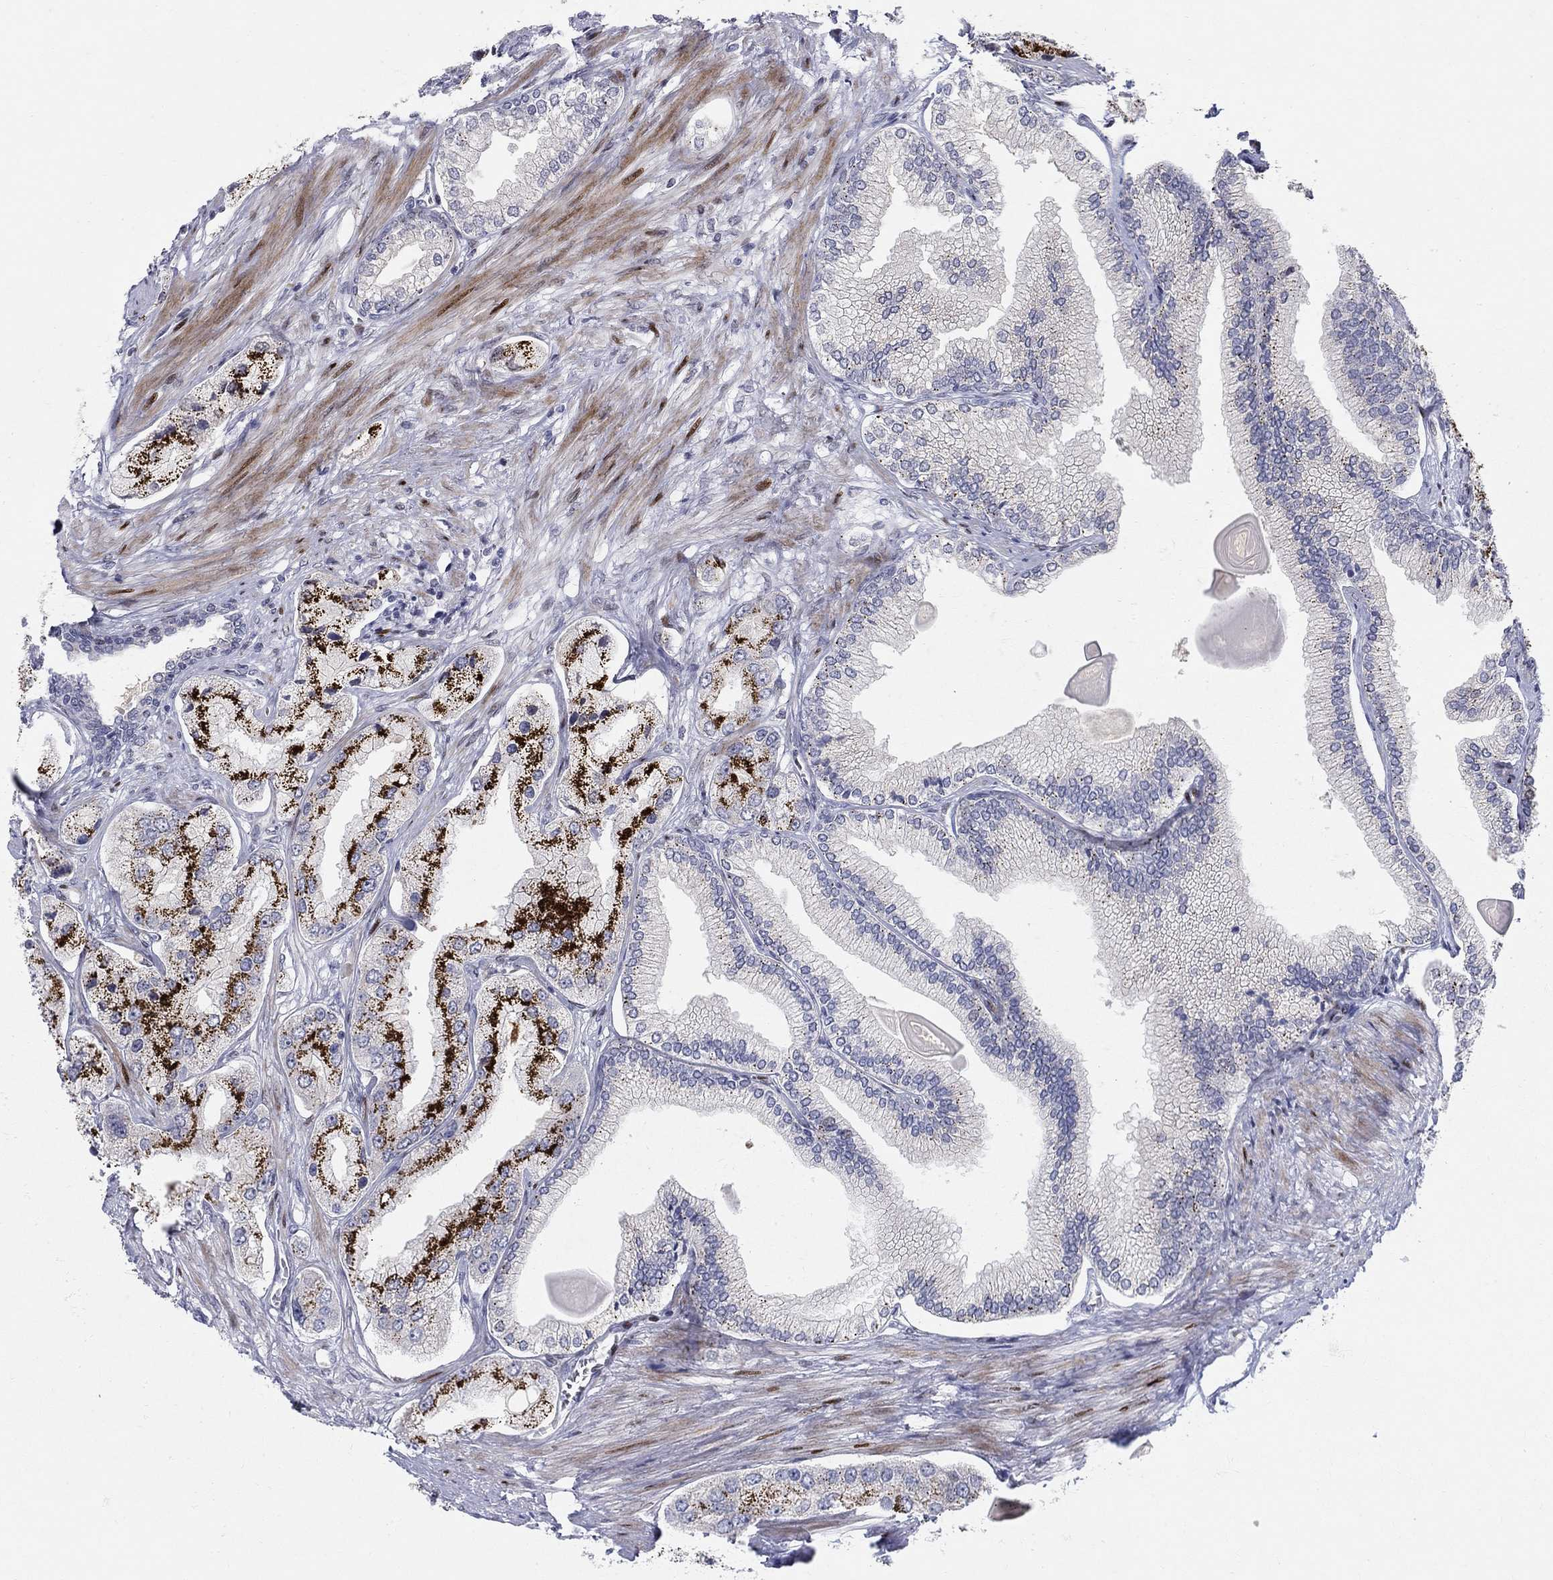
{"staining": {"intensity": "strong", "quantity": "<25%", "location": "cytoplasmic/membranous"}, "tissue": "prostate cancer", "cell_type": "Tumor cells", "image_type": "cancer", "snomed": [{"axis": "morphology", "description": "Adenocarcinoma, Low grade"}, {"axis": "topography", "description": "Prostate"}], "caption": "A high-resolution histopathology image shows immunohistochemistry staining of prostate cancer, which shows strong cytoplasmic/membranous expression in approximately <25% of tumor cells.", "gene": "RAPGEF5", "patient": {"sex": "male", "age": 69}}